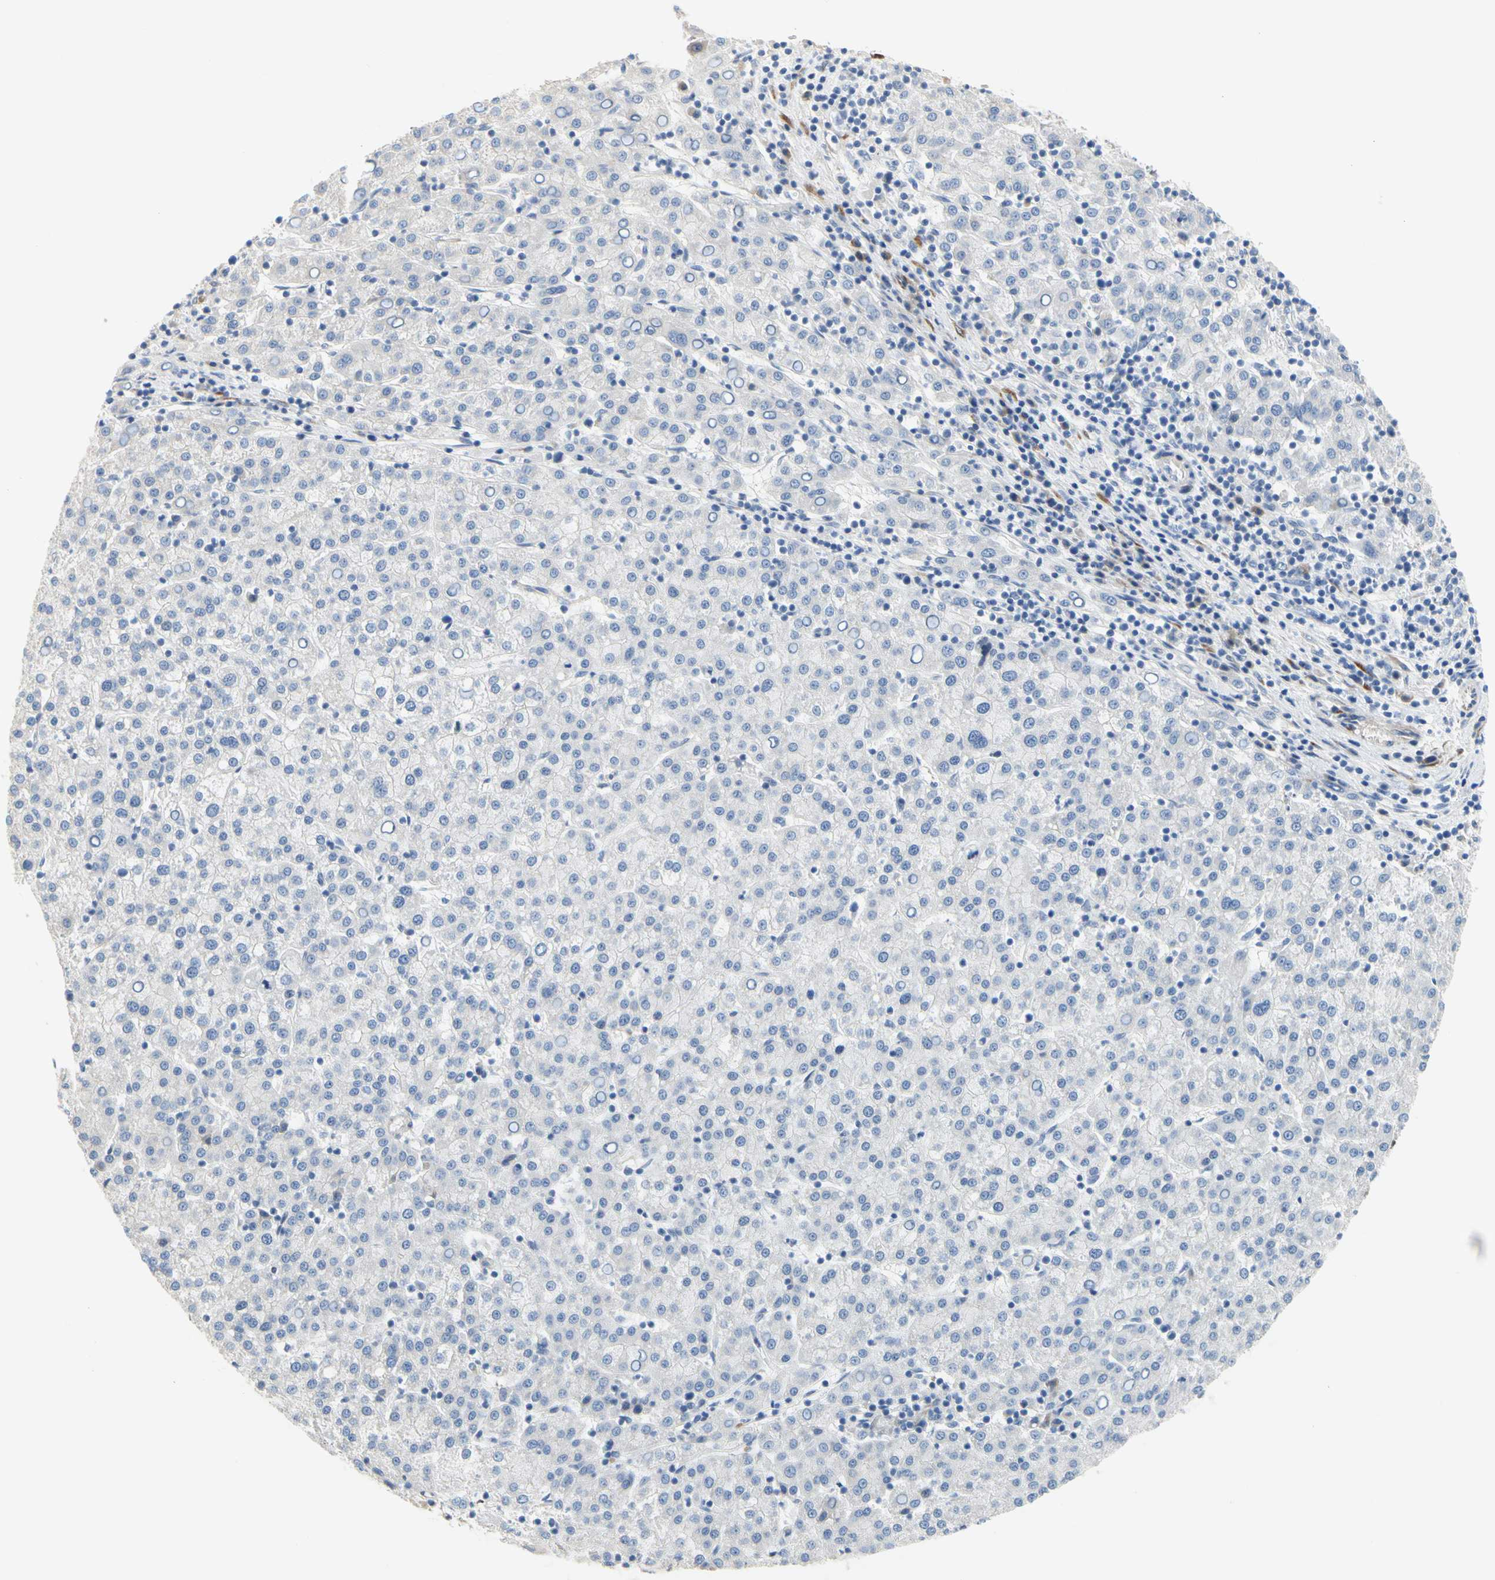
{"staining": {"intensity": "negative", "quantity": "none", "location": "none"}, "tissue": "liver cancer", "cell_type": "Tumor cells", "image_type": "cancer", "snomed": [{"axis": "morphology", "description": "Carcinoma, Hepatocellular, NOS"}, {"axis": "topography", "description": "Liver"}], "caption": "The histopathology image reveals no staining of tumor cells in liver cancer.", "gene": "ZNF236", "patient": {"sex": "female", "age": 58}}